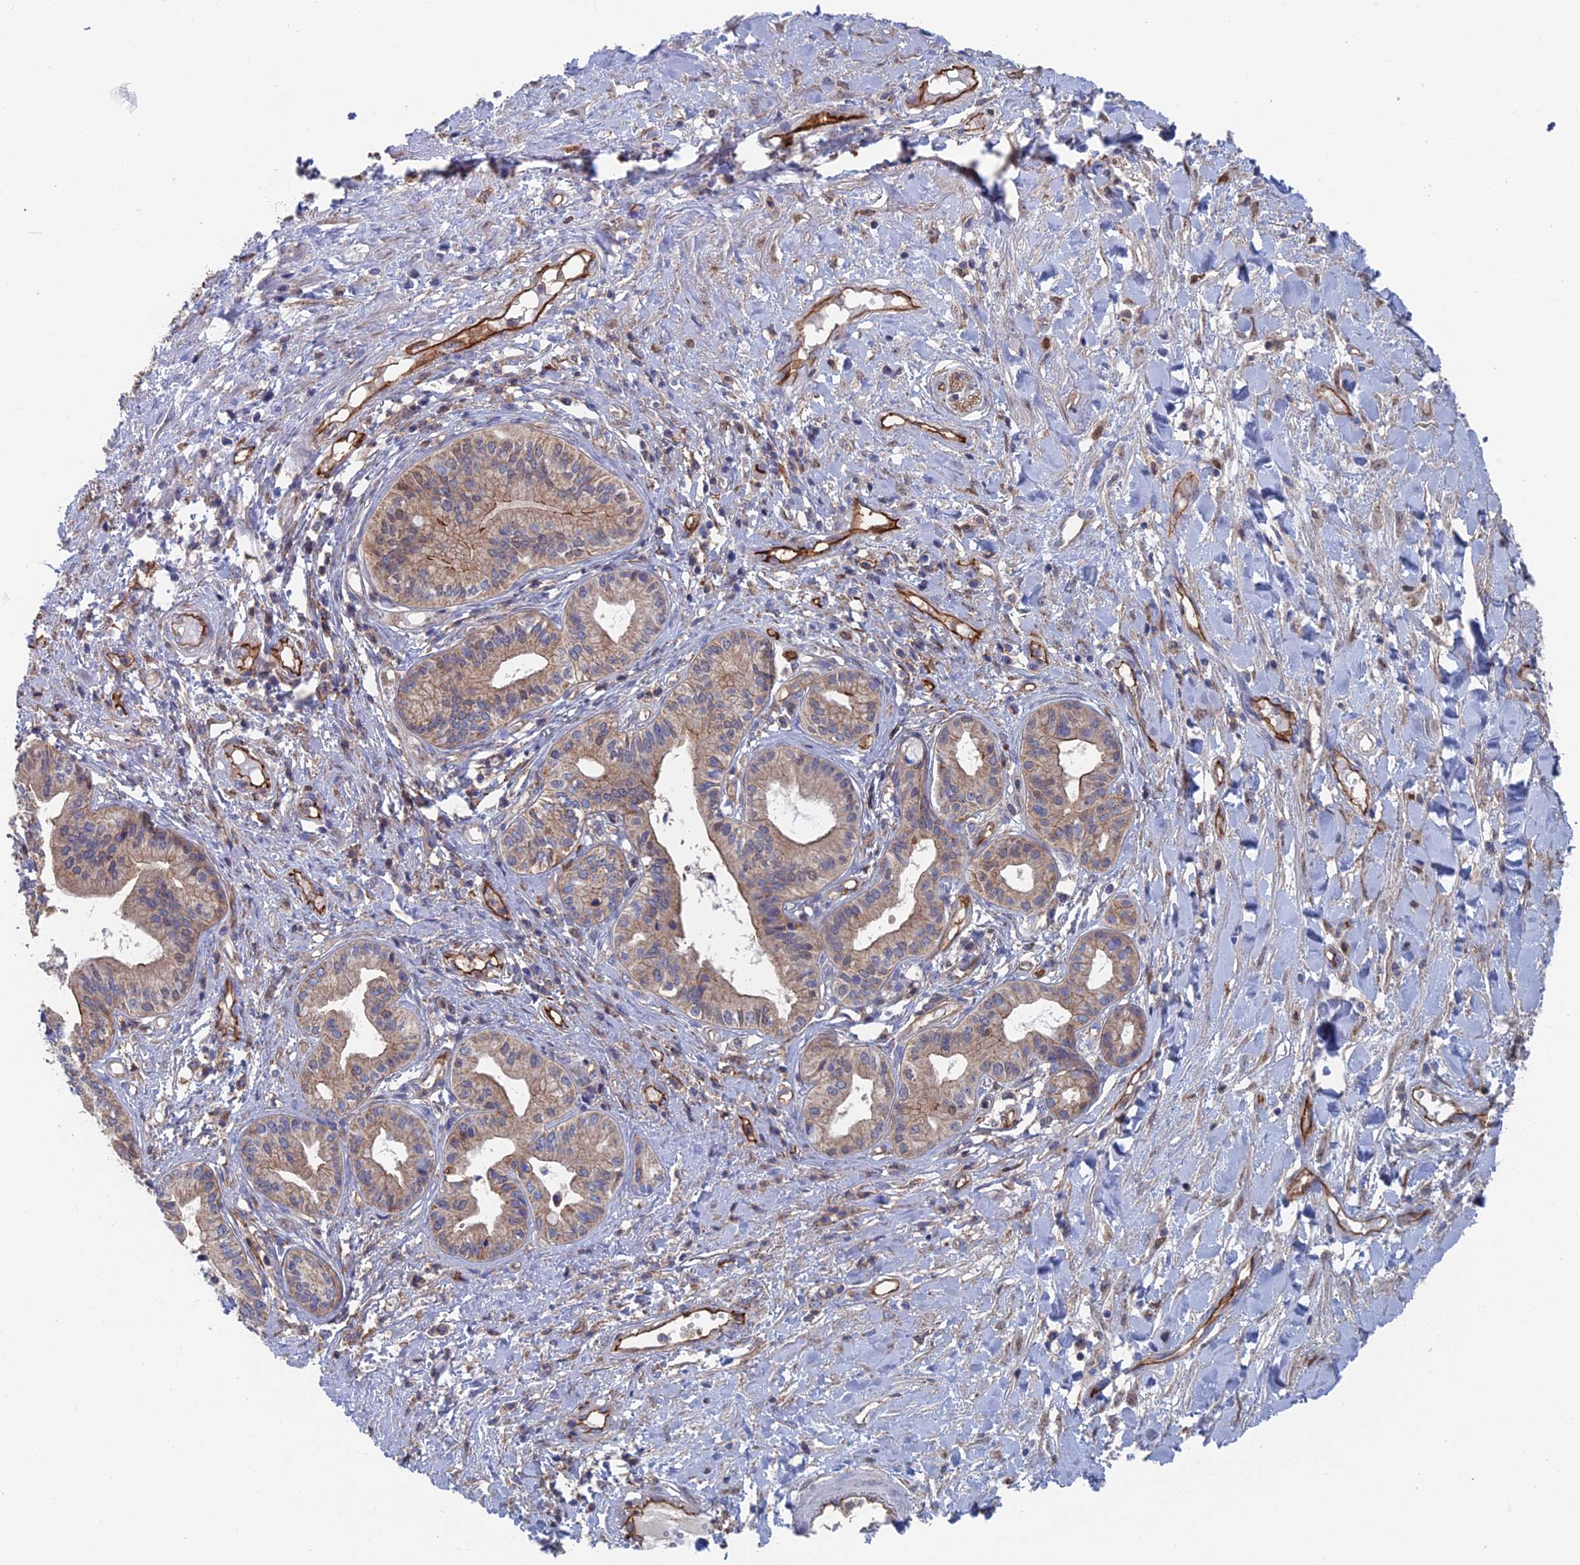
{"staining": {"intensity": "weak", "quantity": ">75%", "location": "cytoplasmic/membranous"}, "tissue": "pancreatic cancer", "cell_type": "Tumor cells", "image_type": "cancer", "snomed": [{"axis": "morphology", "description": "Adenocarcinoma, NOS"}, {"axis": "topography", "description": "Pancreas"}], "caption": "Pancreatic adenocarcinoma tissue displays weak cytoplasmic/membranous expression in about >75% of tumor cells", "gene": "SNX11", "patient": {"sex": "female", "age": 50}}